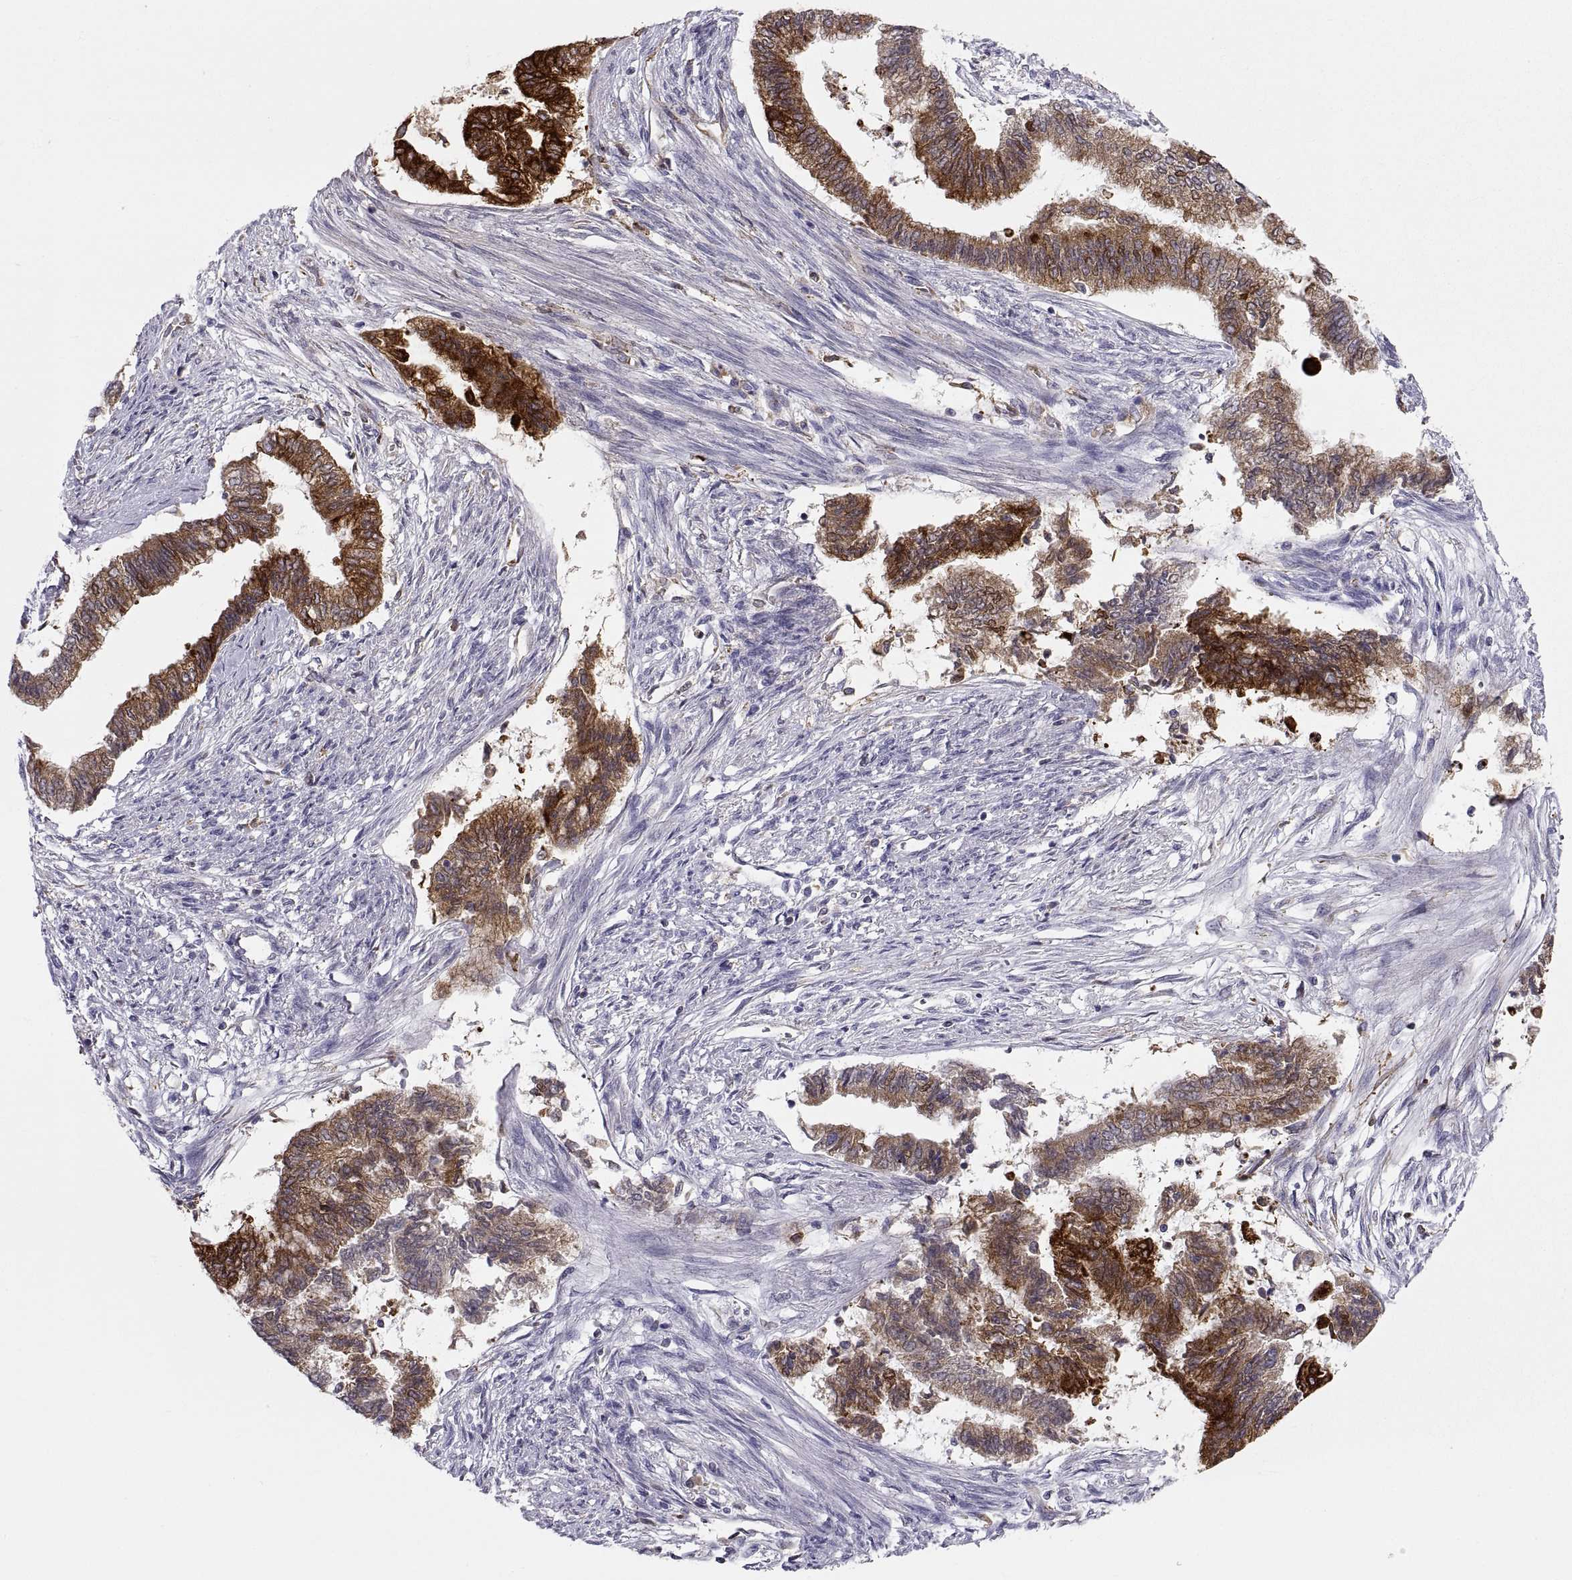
{"staining": {"intensity": "strong", "quantity": ">75%", "location": "cytoplasmic/membranous"}, "tissue": "endometrial cancer", "cell_type": "Tumor cells", "image_type": "cancer", "snomed": [{"axis": "morphology", "description": "Adenocarcinoma, NOS"}, {"axis": "topography", "description": "Endometrium"}], "caption": "This photomicrograph exhibits immunohistochemistry staining of human endometrial adenocarcinoma, with high strong cytoplasmic/membranous expression in about >75% of tumor cells.", "gene": "ERO1A", "patient": {"sex": "female", "age": 65}}